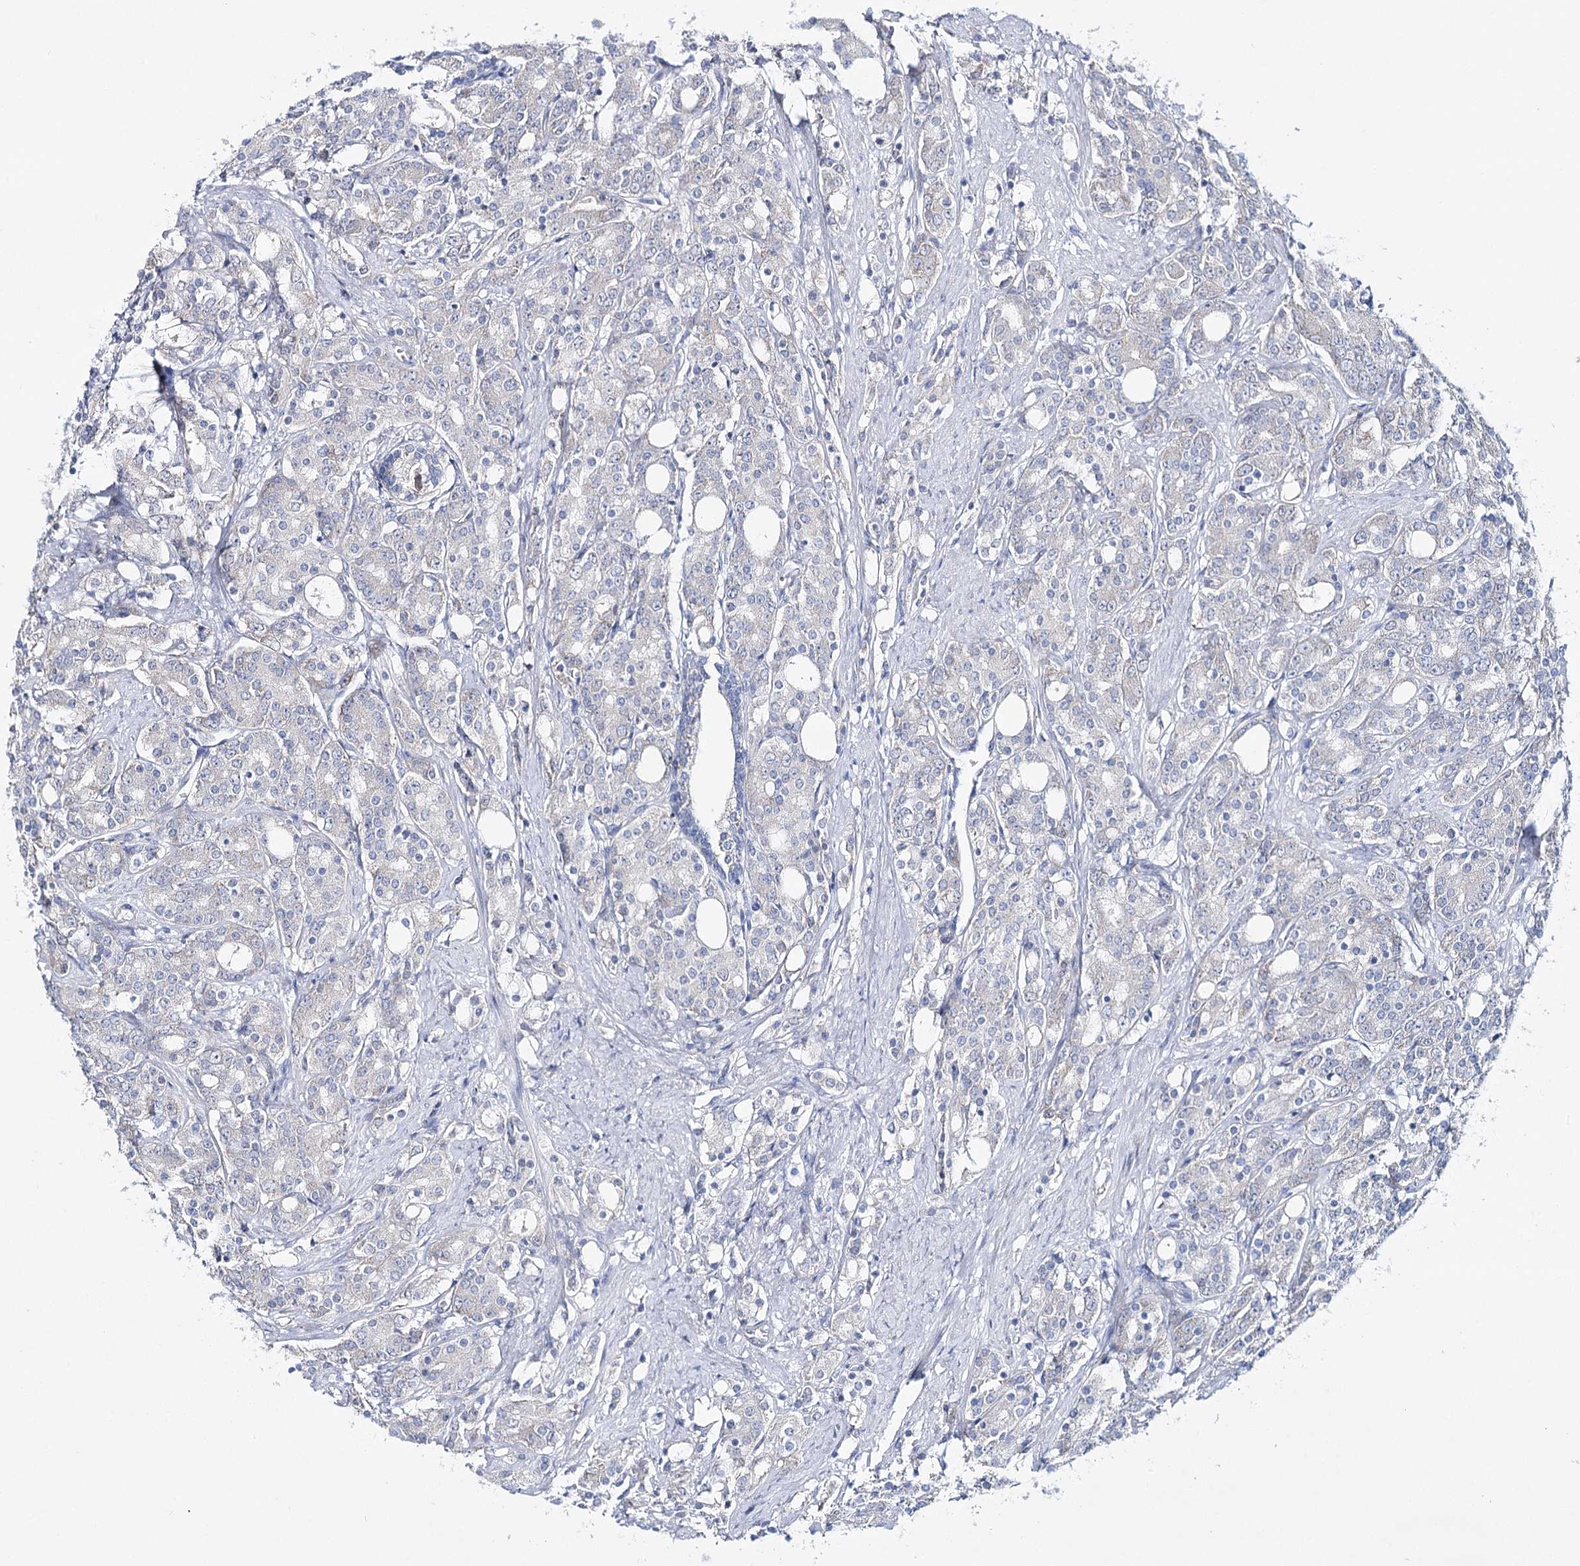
{"staining": {"intensity": "negative", "quantity": "none", "location": "none"}, "tissue": "prostate cancer", "cell_type": "Tumor cells", "image_type": "cancer", "snomed": [{"axis": "morphology", "description": "Adenocarcinoma, High grade"}, {"axis": "topography", "description": "Prostate"}], "caption": "A high-resolution image shows IHC staining of prostate cancer, which shows no significant staining in tumor cells. The staining was performed using DAB to visualize the protein expression in brown, while the nuclei were stained in blue with hematoxylin (Magnification: 20x).", "gene": "CSN3", "patient": {"sex": "male", "age": 62}}